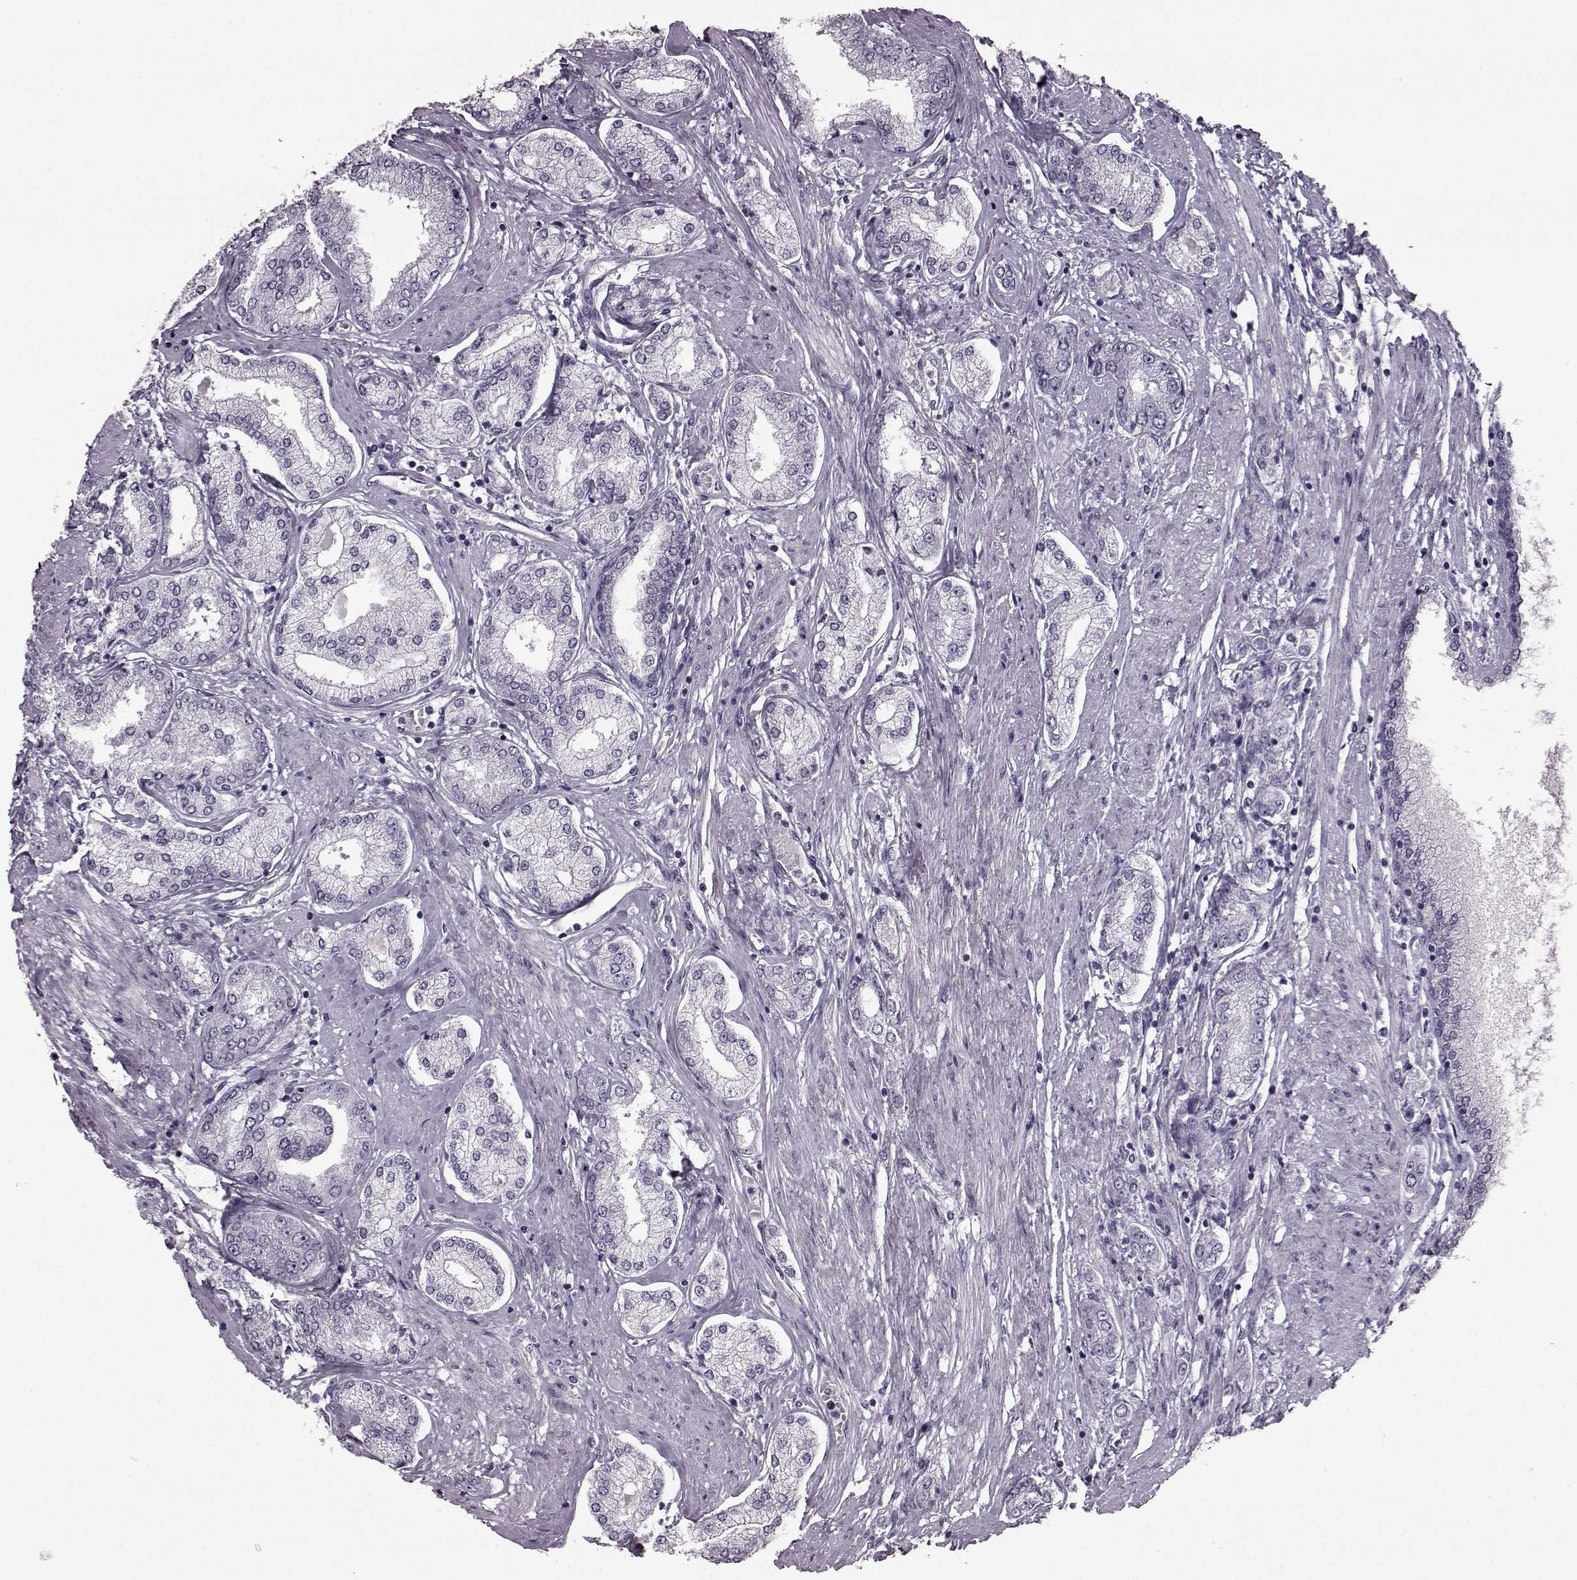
{"staining": {"intensity": "negative", "quantity": "none", "location": "none"}, "tissue": "prostate cancer", "cell_type": "Tumor cells", "image_type": "cancer", "snomed": [{"axis": "morphology", "description": "Adenocarcinoma, NOS"}, {"axis": "topography", "description": "Prostate"}], "caption": "This is a histopathology image of IHC staining of prostate adenocarcinoma, which shows no positivity in tumor cells.", "gene": "PRPH2", "patient": {"sex": "male", "age": 63}}